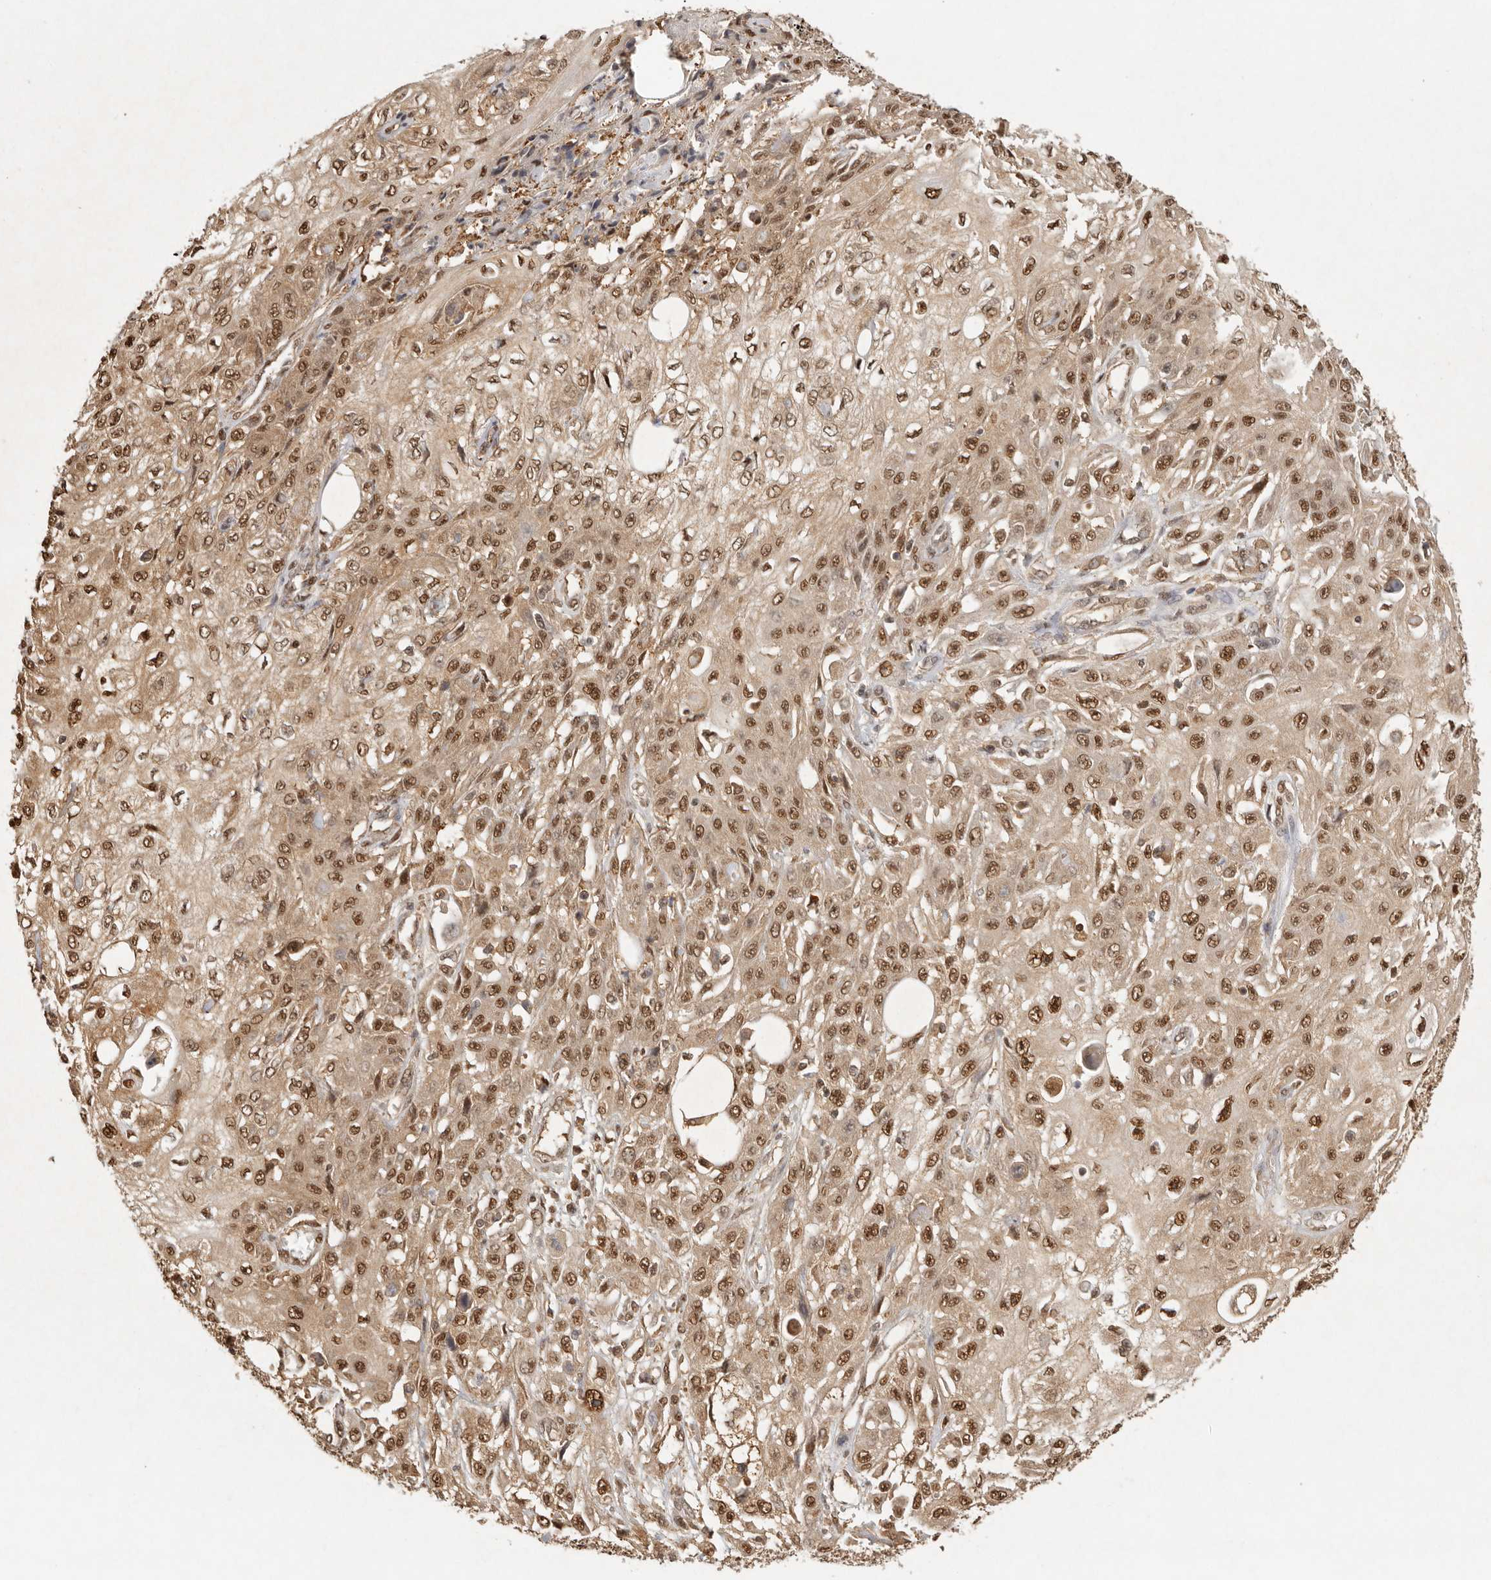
{"staining": {"intensity": "moderate", "quantity": ">75%", "location": "cytoplasmic/membranous,nuclear"}, "tissue": "skin cancer", "cell_type": "Tumor cells", "image_type": "cancer", "snomed": [{"axis": "morphology", "description": "Squamous cell carcinoma, NOS"}, {"axis": "morphology", "description": "Squamous cell carcinoma, metastatic, NOS"}, {"axis": "topography", "description": "Skin"}, {"axis": "topography", "description": "Lymph node"}], "caption": "A histopathology image of human skin metastatic squamous cell carcinoma stained for a protein displays moderate cytoplasmic/membranous and nuclear brown staining in tumor cells.", "gene": "PSMA5", "patient": {"sex": "male", "age": 75}}